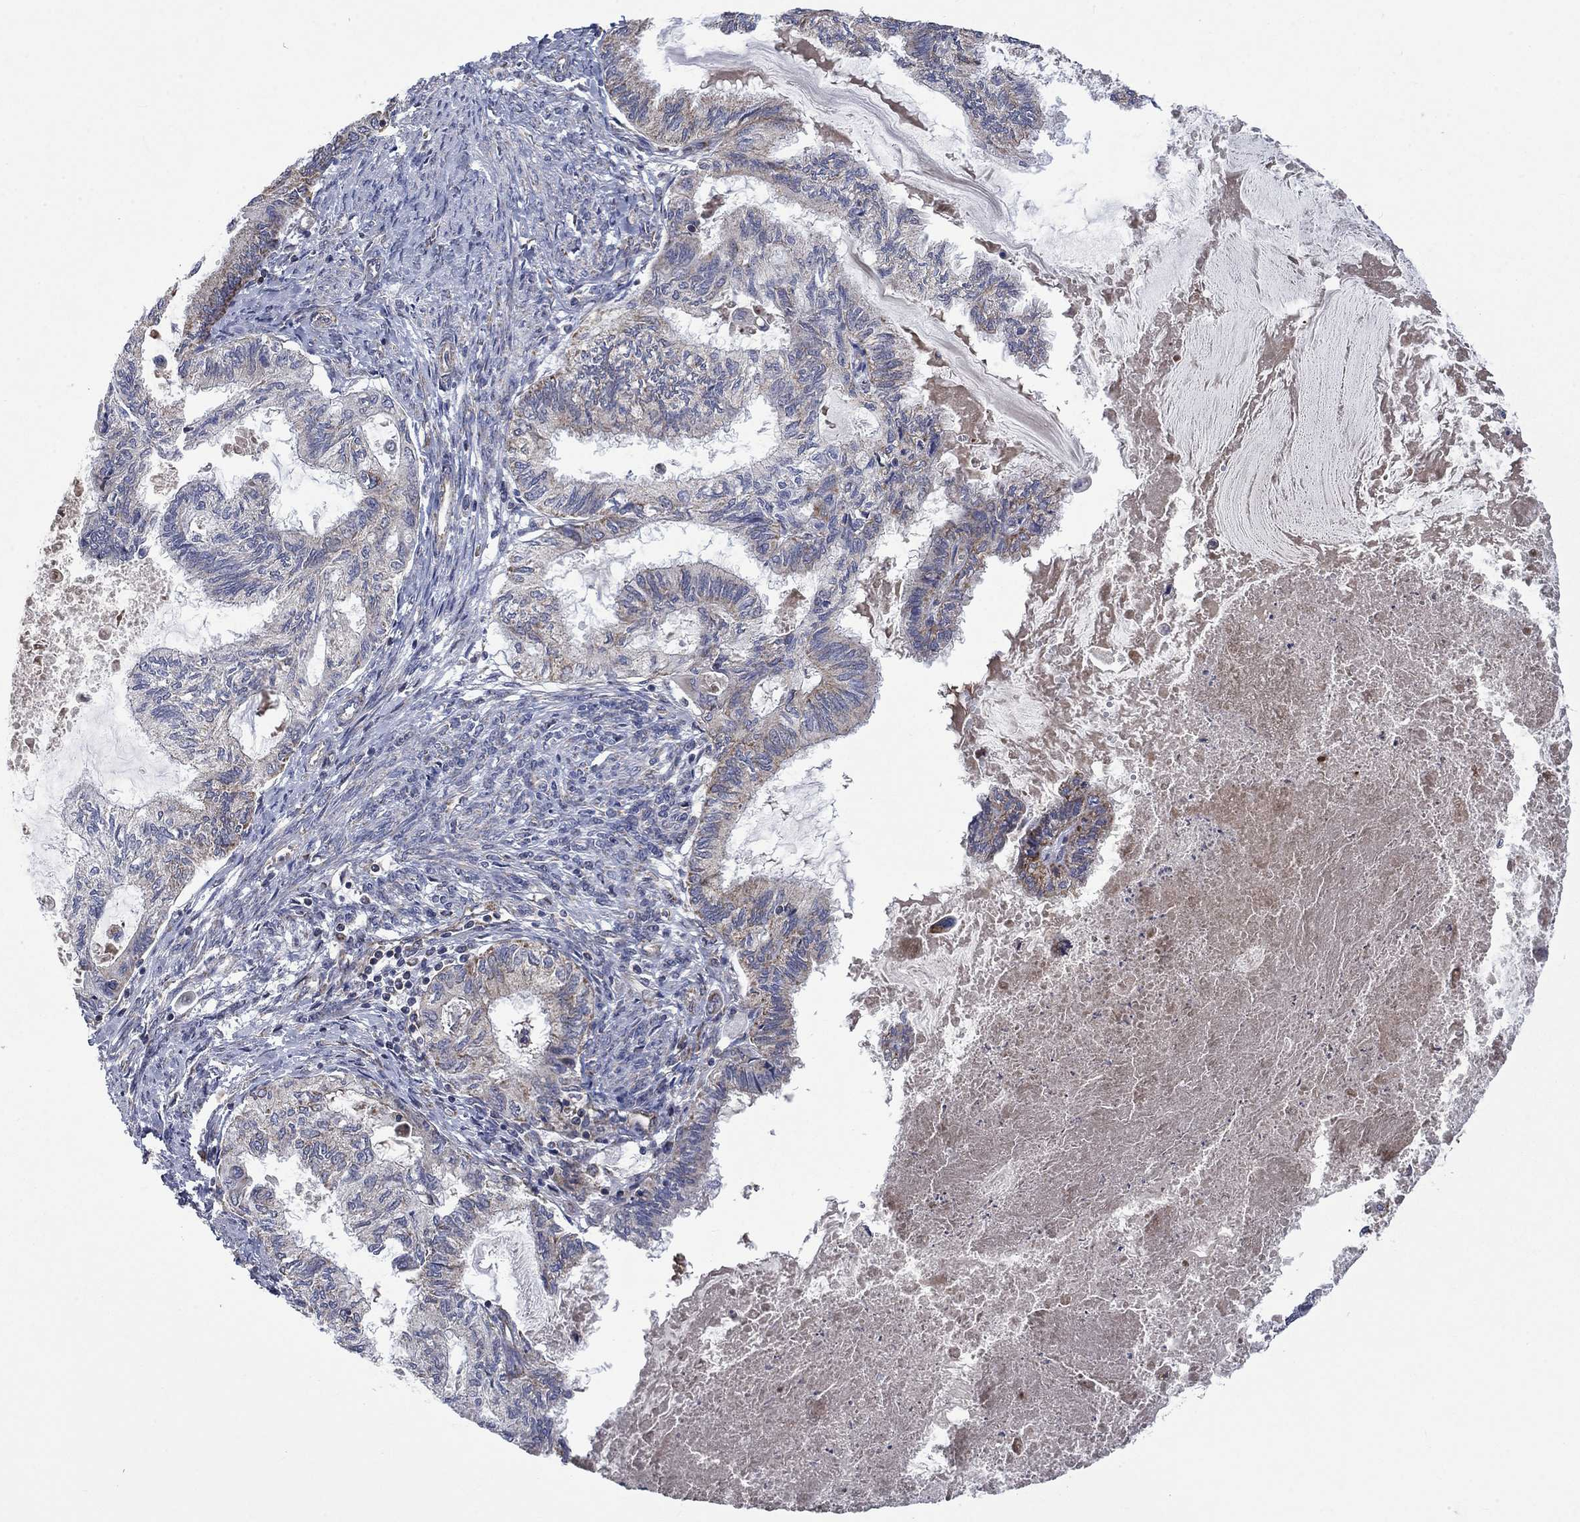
{"staining": {"intensity": "weak", "quantity": "25%-75%", "location": "cytoplasmic/membranous"}, "tissue": "endometrial cancer", "cell_type": "Tumor cells", "image_type": "cancer", "snomed": [{"axis": "morphology", "description": "Adenocarcinoma, NOS"}, {"axis": "topography", "description": "Endometrium"}], "caption": "IHC image of neoplastic tissue: human endometrial cancer (adenocarcinoma) stained using immunohistochemistry shows low levels of weak protein expression localized specifically in the cytoplasmic/membranous of tumor cells, appearing as a cytoplasmic/membranous brown color.", "gene": "NDUFC1", "patient": {"sex": "female", "age": 86}}